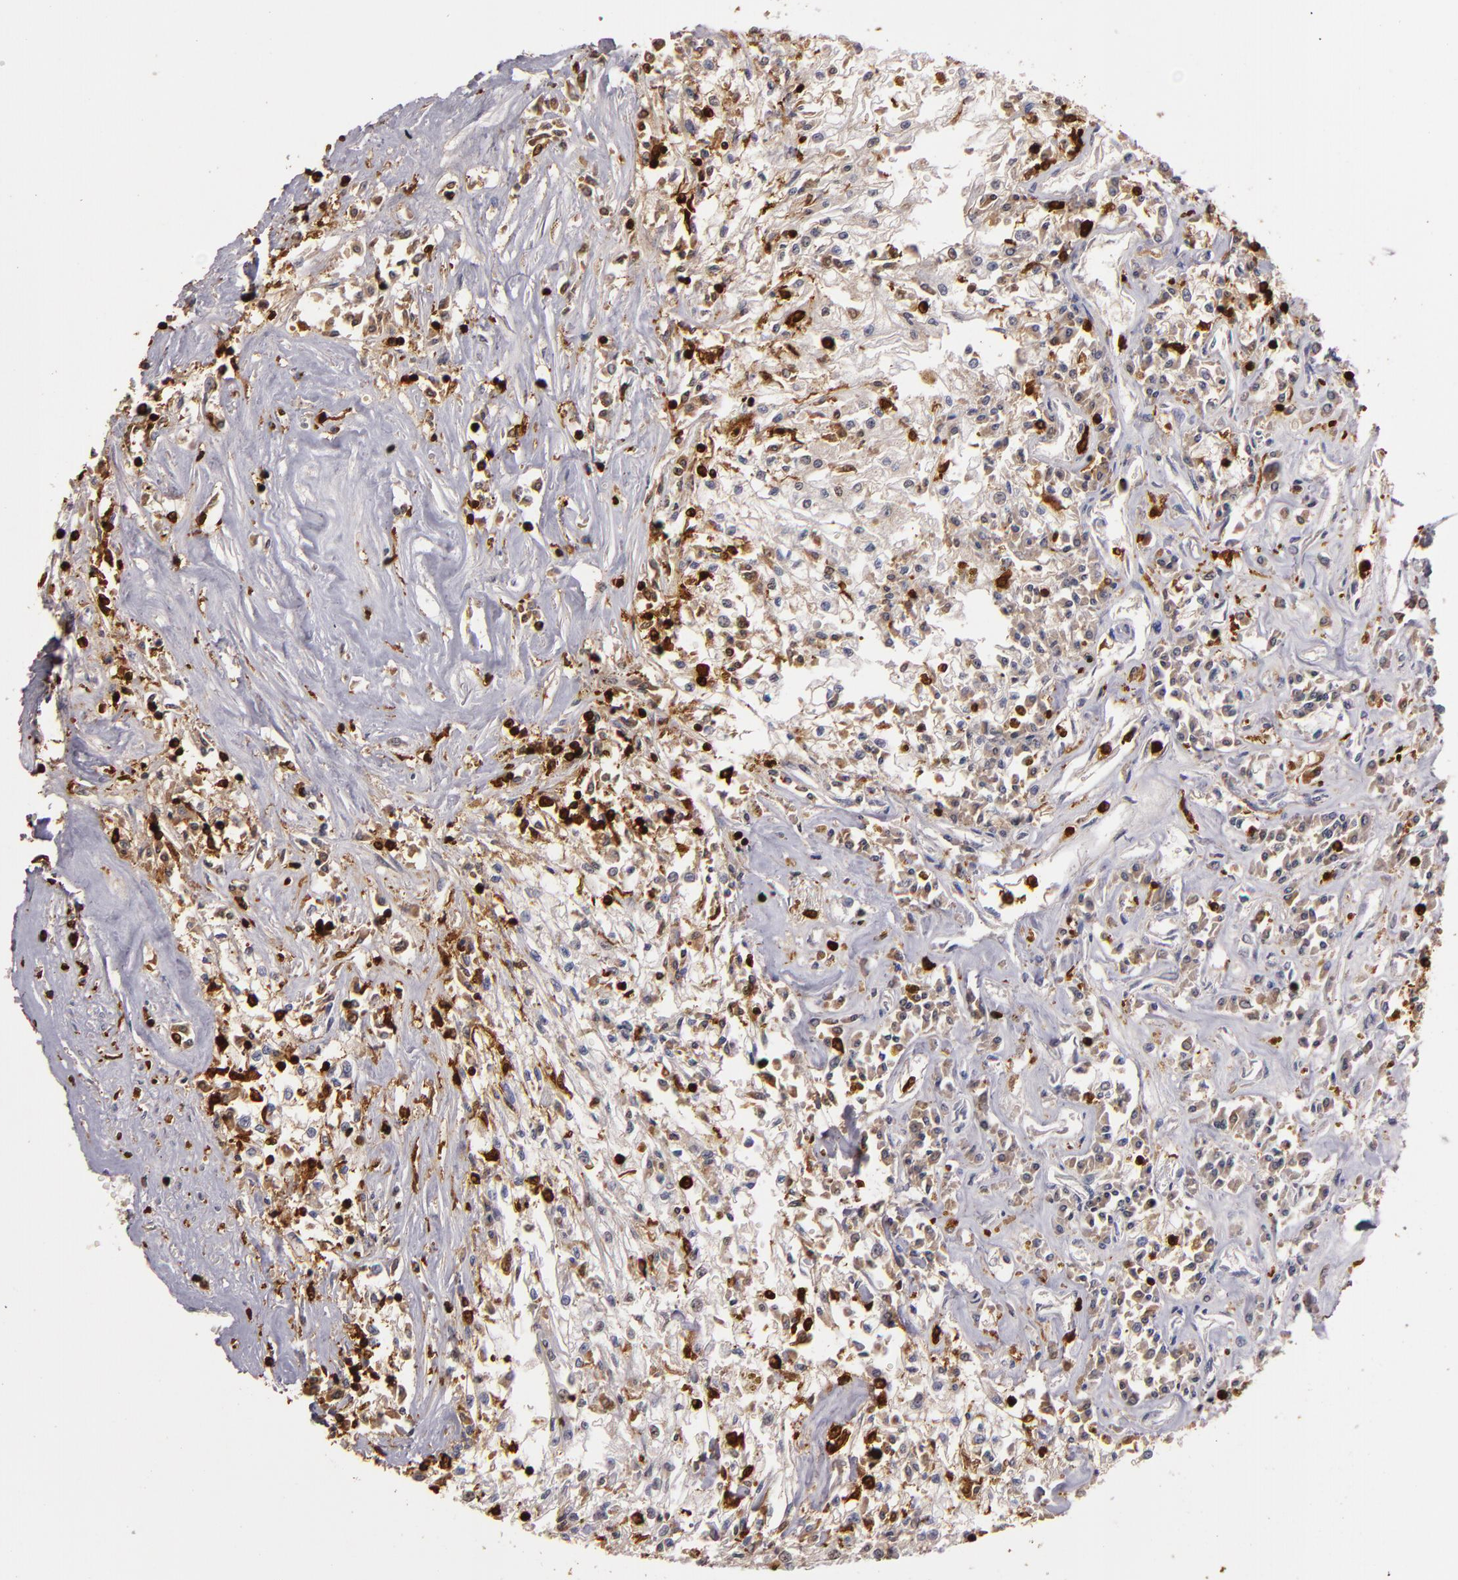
{"staining": {"intensity": "weak", "quantity": "25%-75%", "location": "cytoplasmic/membranous,nuclear"}, "tissue": "renal cancer", "cell_type": "Tumor cells", "image_type": "cancer", "snomed": [{"axis": "morphology", "description": "Adenocarcinoma, NOS"}, {"axis": "topography", "description": "Kidney"}], "caption": "Weak cytoplasmic/membranous and nuclear staining is seen in about 25%-75% of tumor cells in renal adenocarcinoma.", "gene": "WAS", "patient": {"sex": "male", "age": 78}}